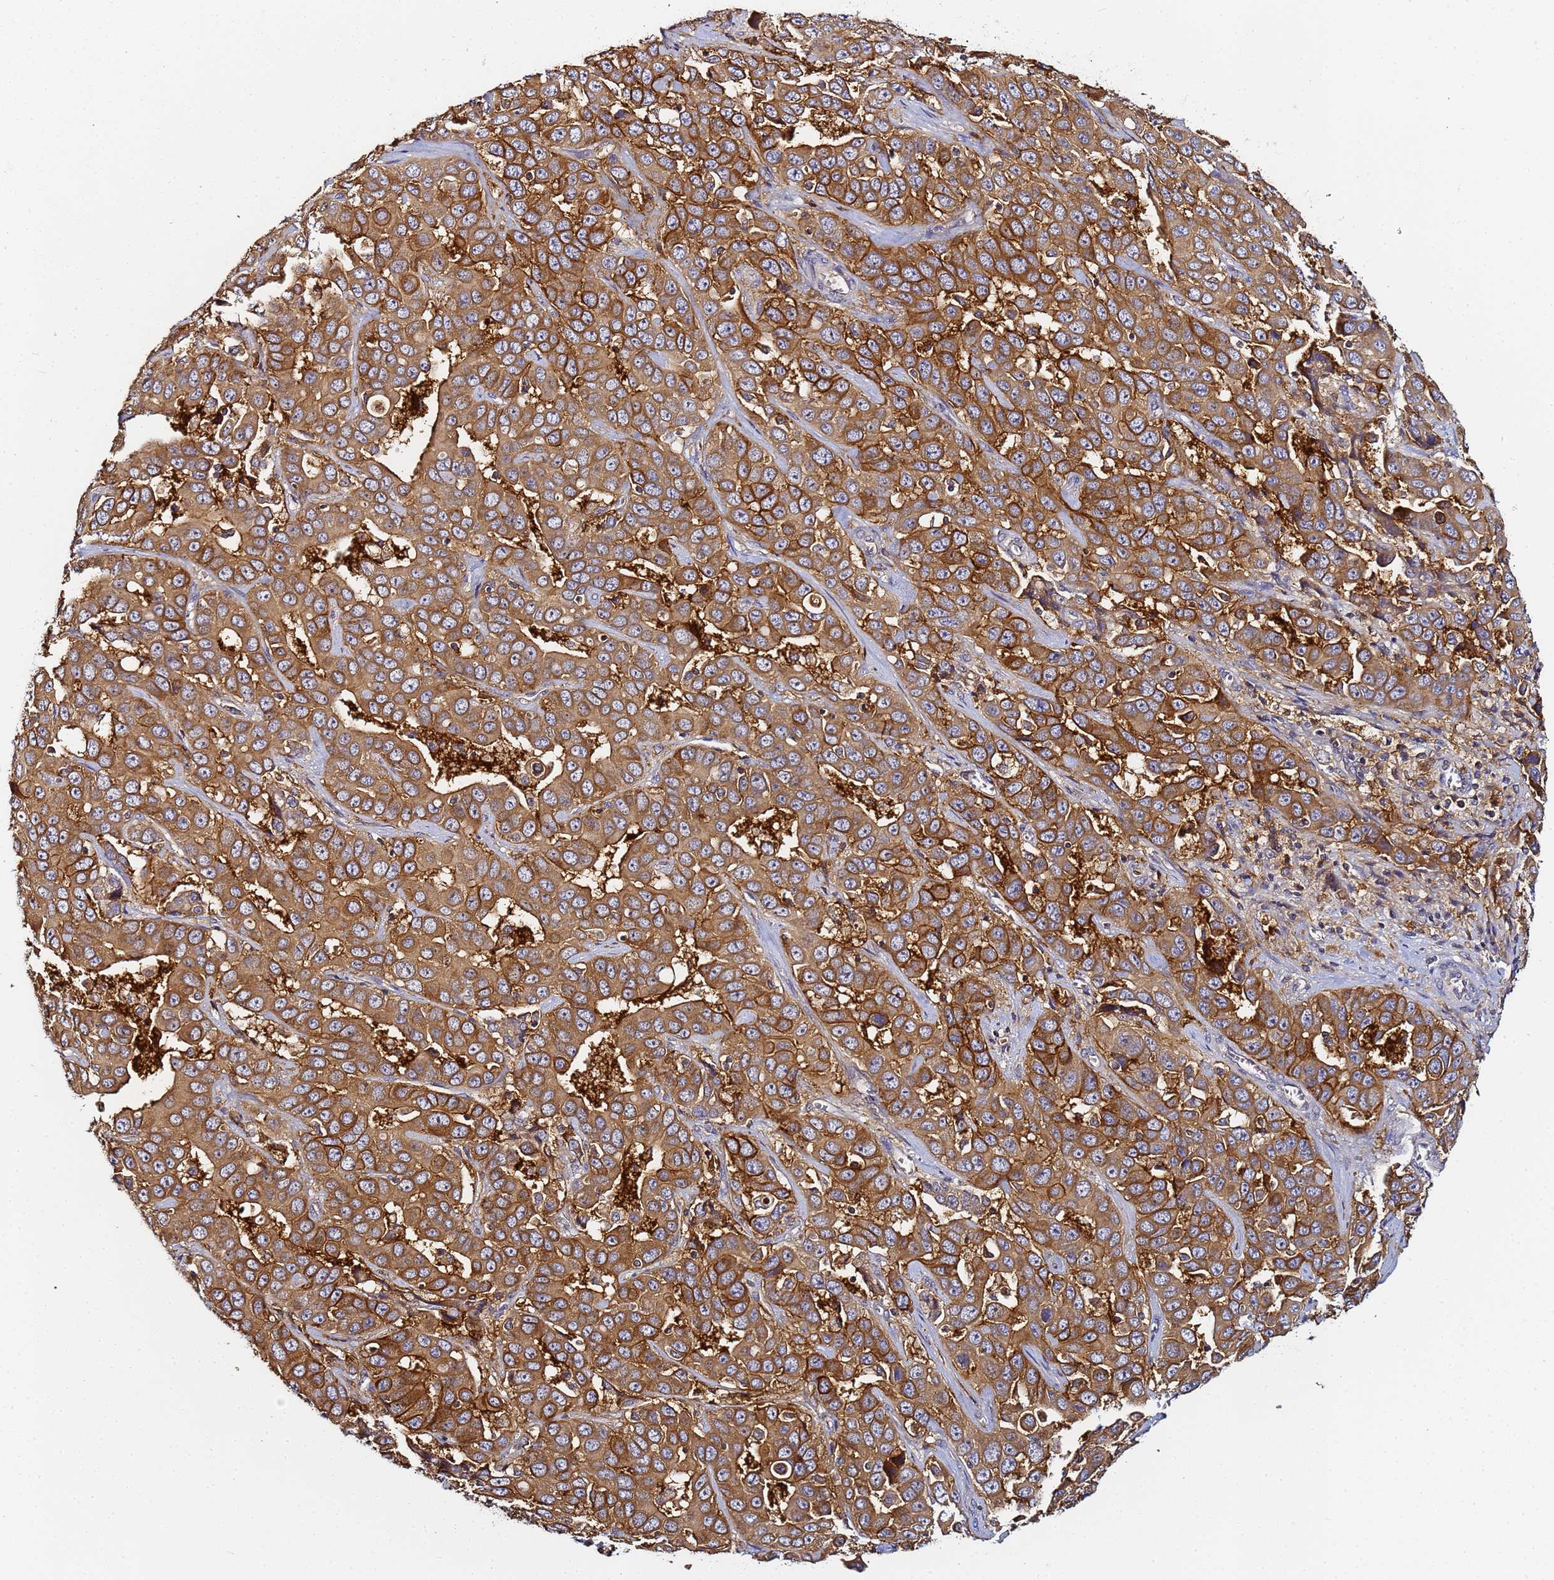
{"staining": {"intensity": "moderate", "quantity": ">75%", "location": "cytoplasmic/membranous"}, "tissue": "liver cancer", "cell_type": "Tumor cells", "image_type": "cancer", "snomed": [{"axis": "morphology", "description": "Cholangiocarcinoma"}, {"axis": "topography", "description": "Liver"}], "caption": "IHC of human cholangiocarcinoma (liver) displays medium levels of moderate cytoplasmic/membranous positivity in approximately >75% of tumor cells.", "gene": "LRRC69", "patient": {"sex": "female", "age": 52}}